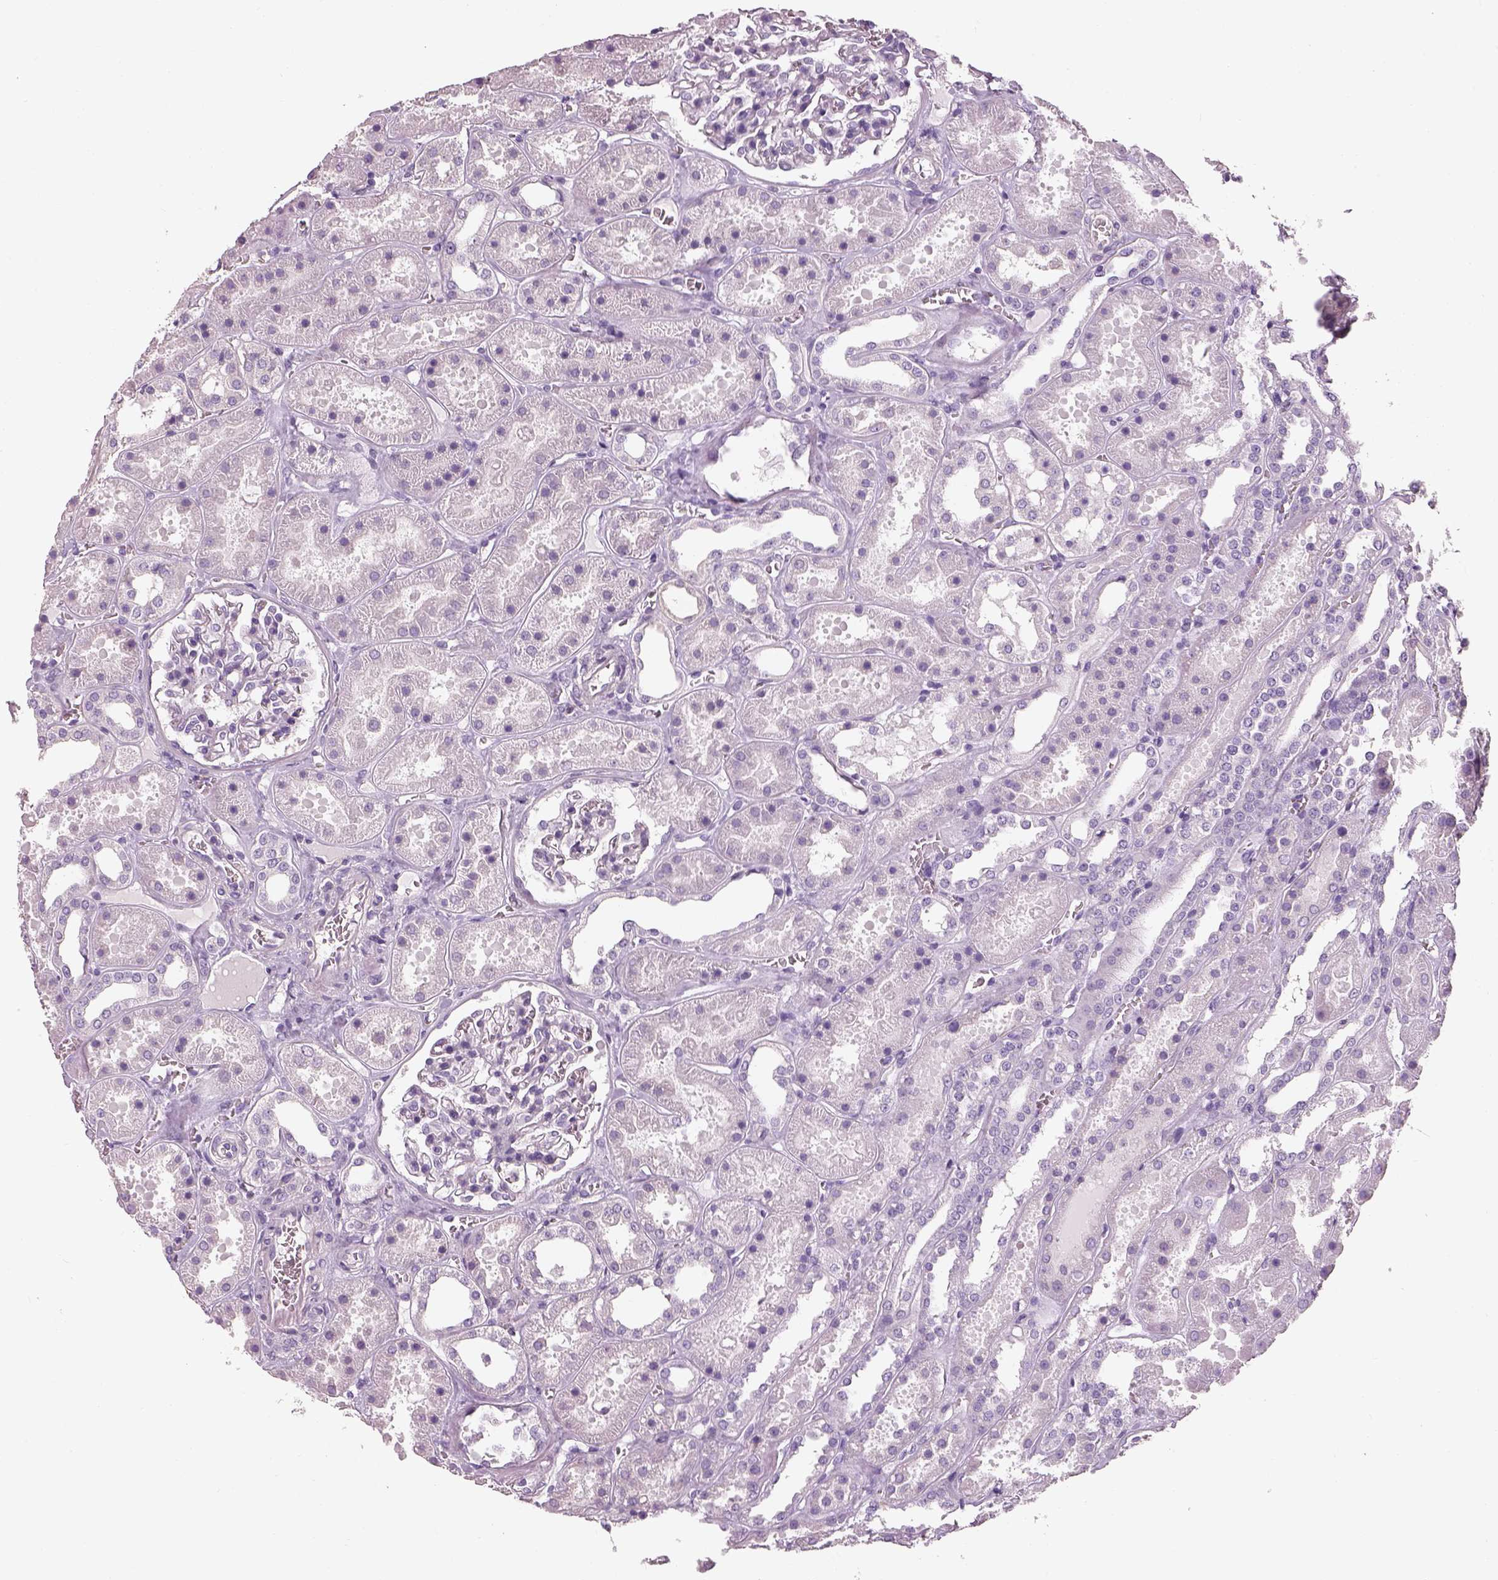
{"staining": {"intensity": "negative", "quantity": "none", "location": "none"}, "tissue": "kidney", "cell_type": "Cells in glomeruli", "image_type": "normal", "snomed": [{"axis": "morphology", "description": "Normal tissue, NOS"}, {"axis": "topography", "description": "Kidney"}], "caption": "Immunohistochemistry image of benign human kidney stained for a protein (brown), which displays no expression in cells in glomeruli.", "gene": "OTUD6A", "patient": {"sex": "female", "age": 41}}